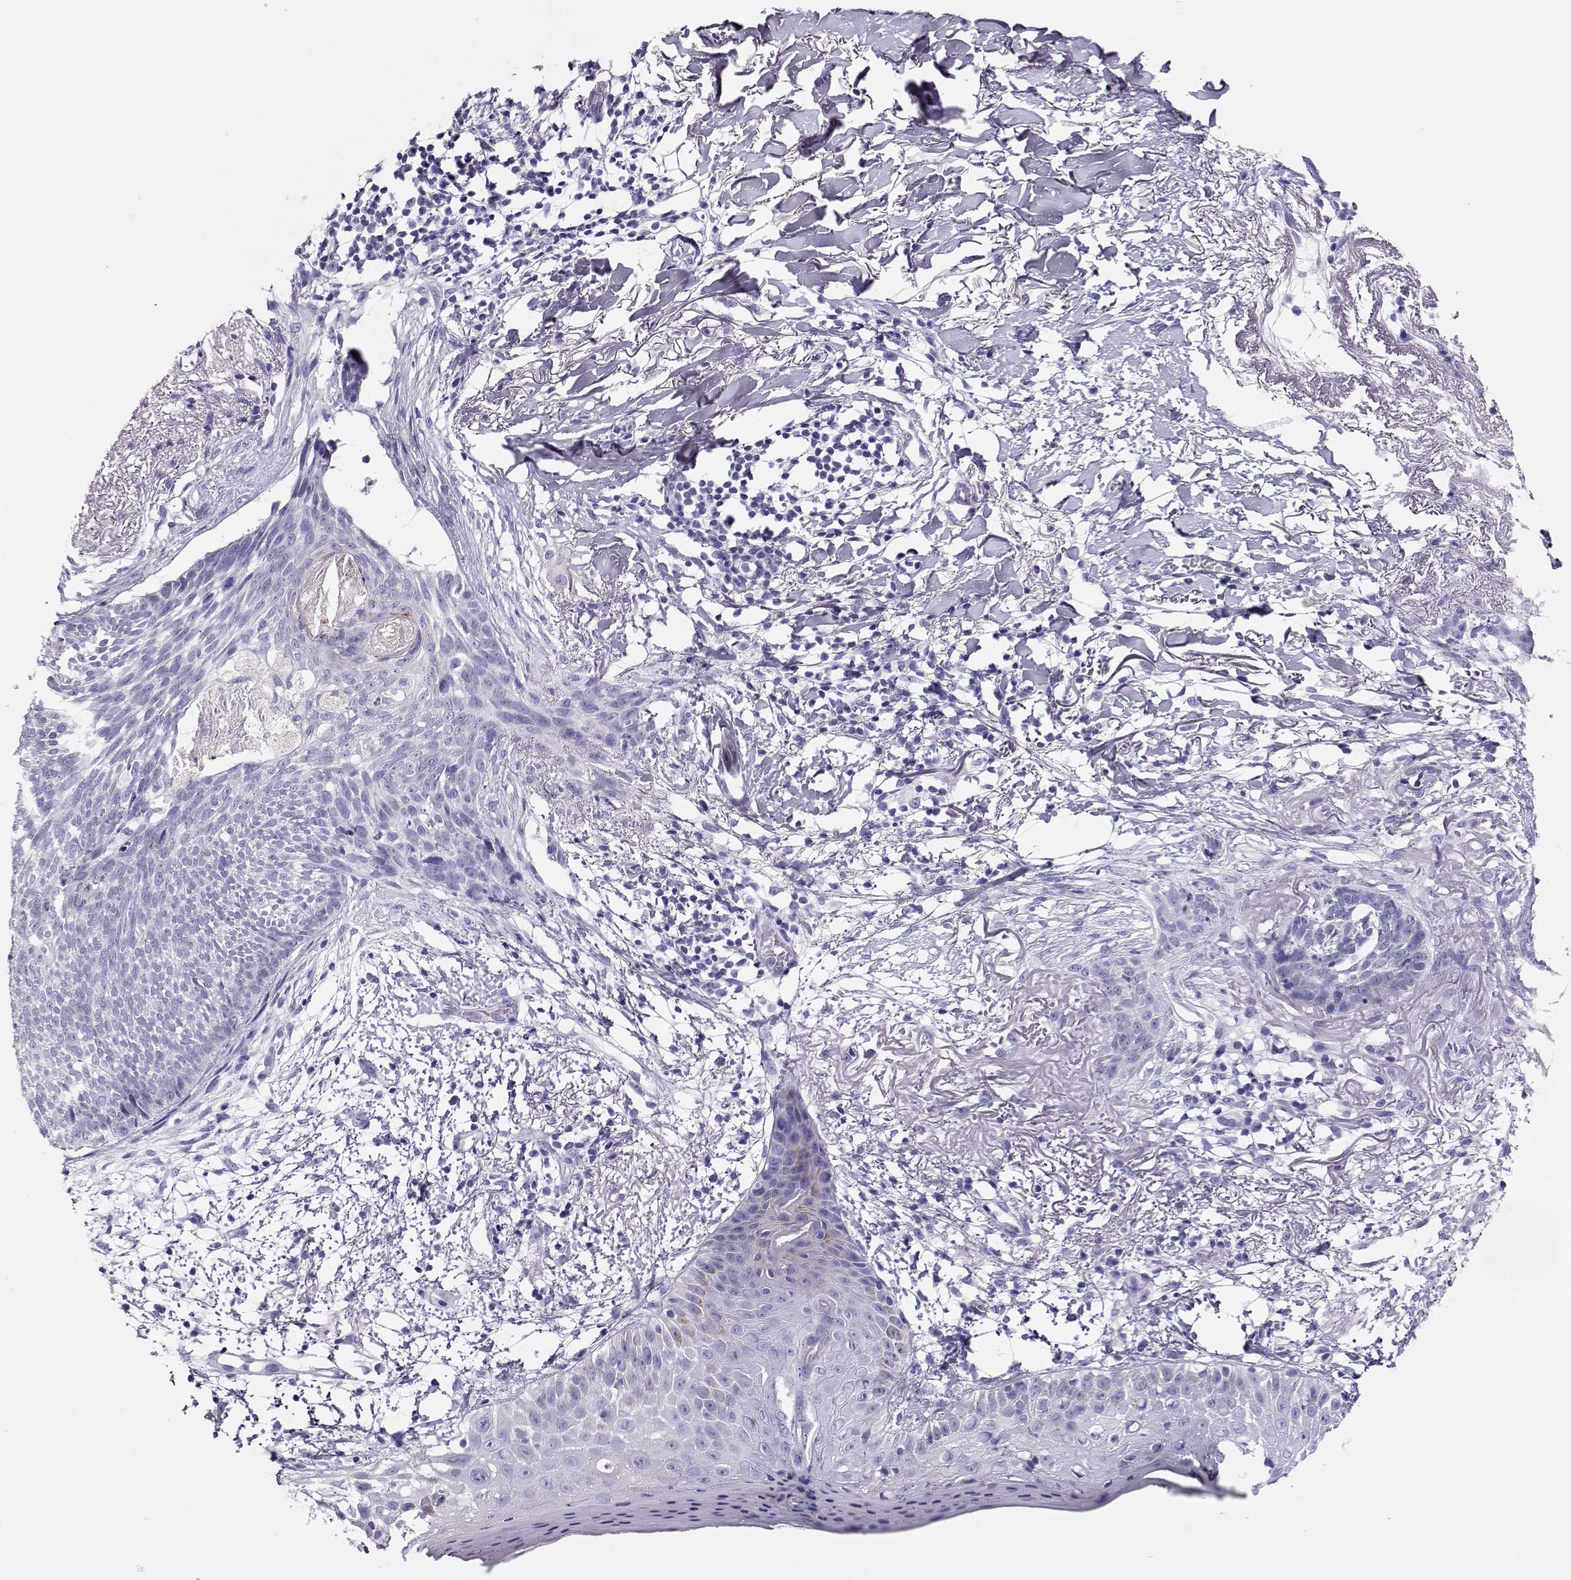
{"staining": {"intensity": "negative", "quantity": "none", "location": "none"}, "tissue": "skin cancer", "cell_type": "Tumor cells", "image_type": "cancer", "snomed": [{"axis": "morphology", "description": "Normal tissue, NOS"}, {"axis": "morphology", "description": "Basal cell carcinoma"}, {"axis": "topography", "description": "Skin"}], "caption": "Tumor cells show no significant protein expression in skin basal cell carcinoma.", "gene": "CRX", "patient": {"sex": "male", "age": 84}}